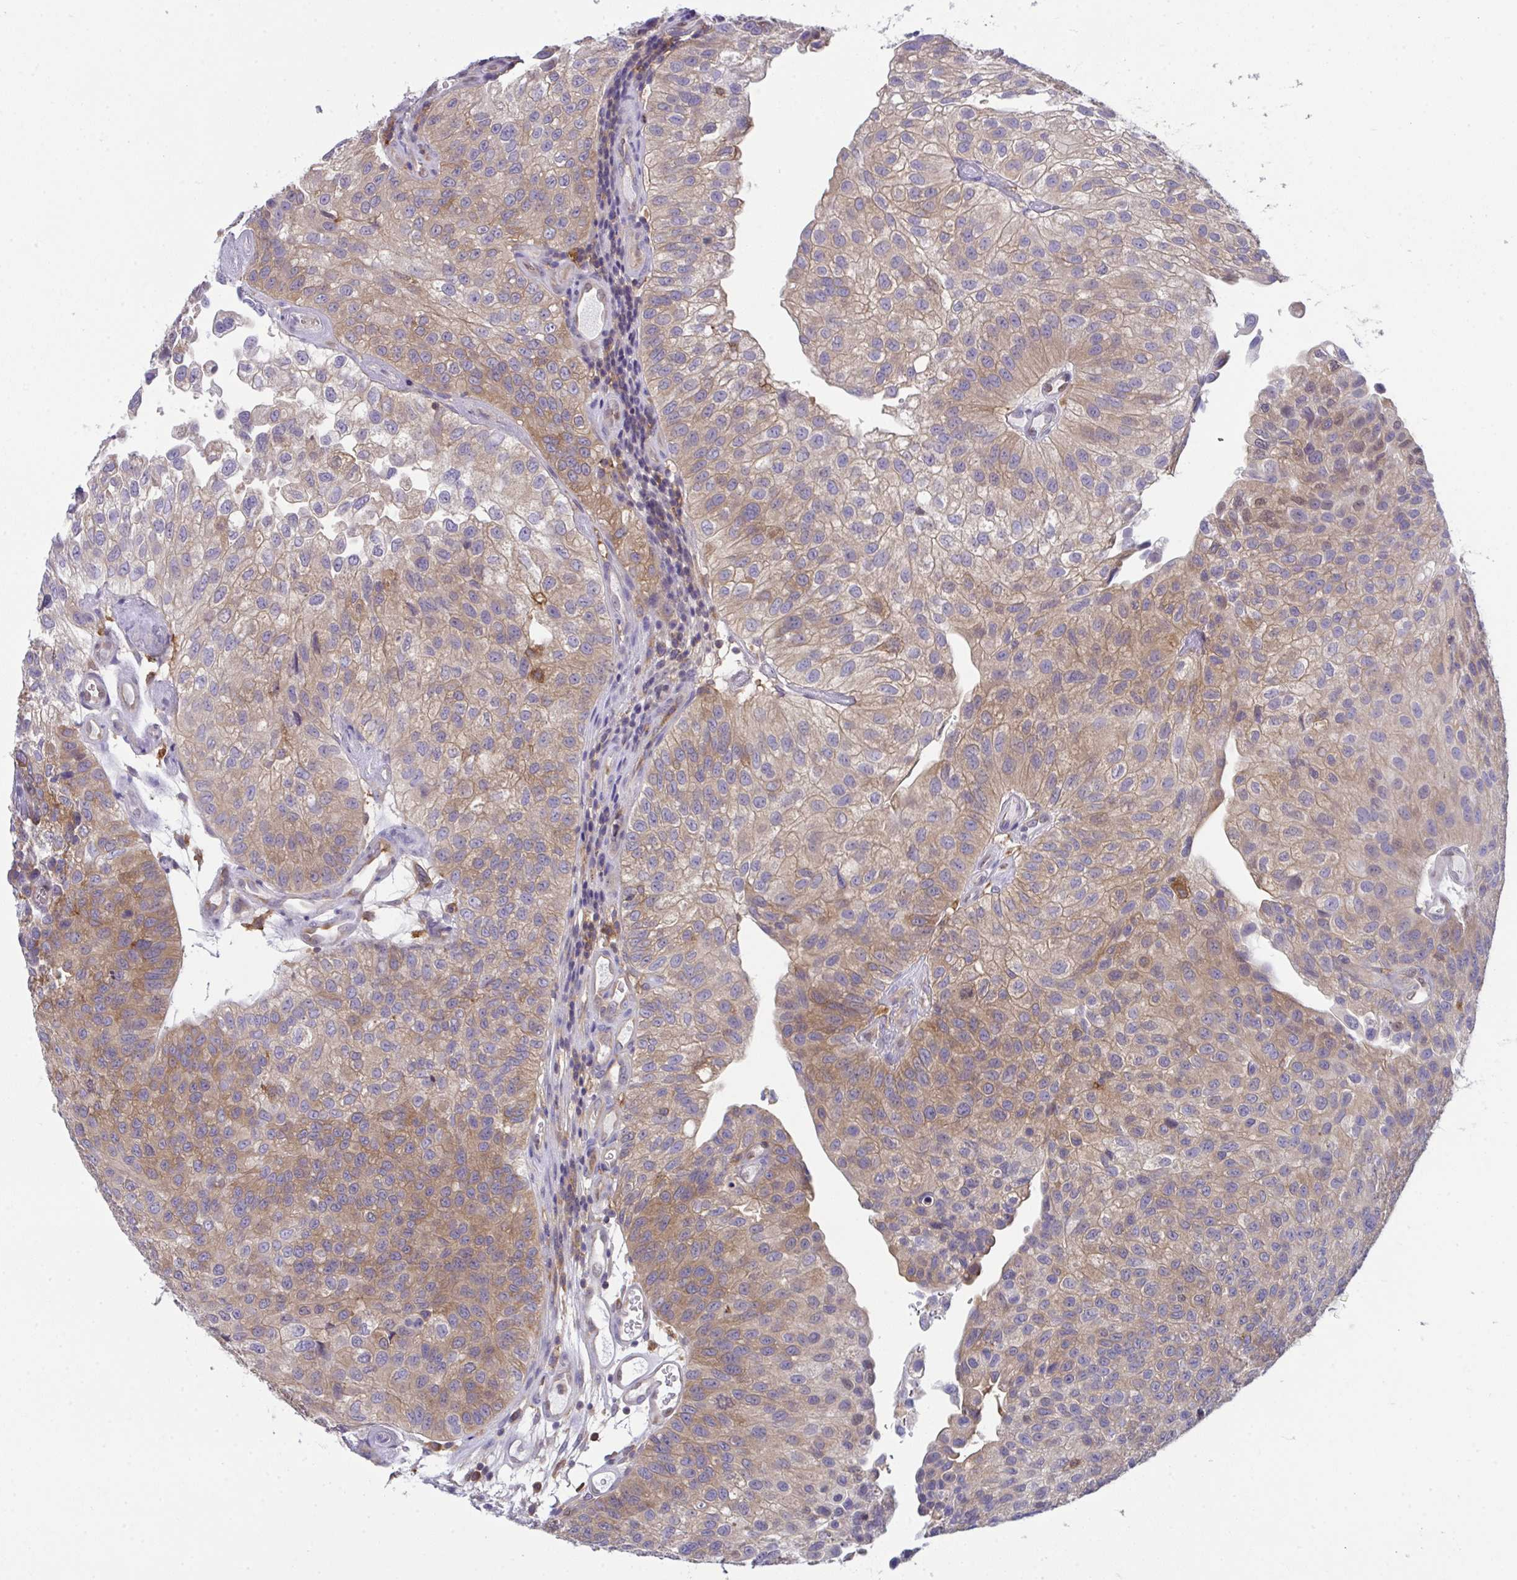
{"staining": {"intensity": "moderate", "quantity": ">75%", "location": "cytoplasmic/membranous"}, "tissue": "urothelial cancer", "cell_type": "Tumor cells", "image_type": "cancer", "snomed": [{"axis": "morphology", "description": "Urothelial carcinoma, NOS"}, {"axis": "topography", "description": "Urinary bladder"}], "caption": "Immunohistochemical staining of transitional cell carcinoma exhibits medium levels of moderate cytoplasmic/membranous expression in approximately >75% of tumor cells.", "gene": "ALDH16A1", "patient": {"sex": "male", "age": 87}}